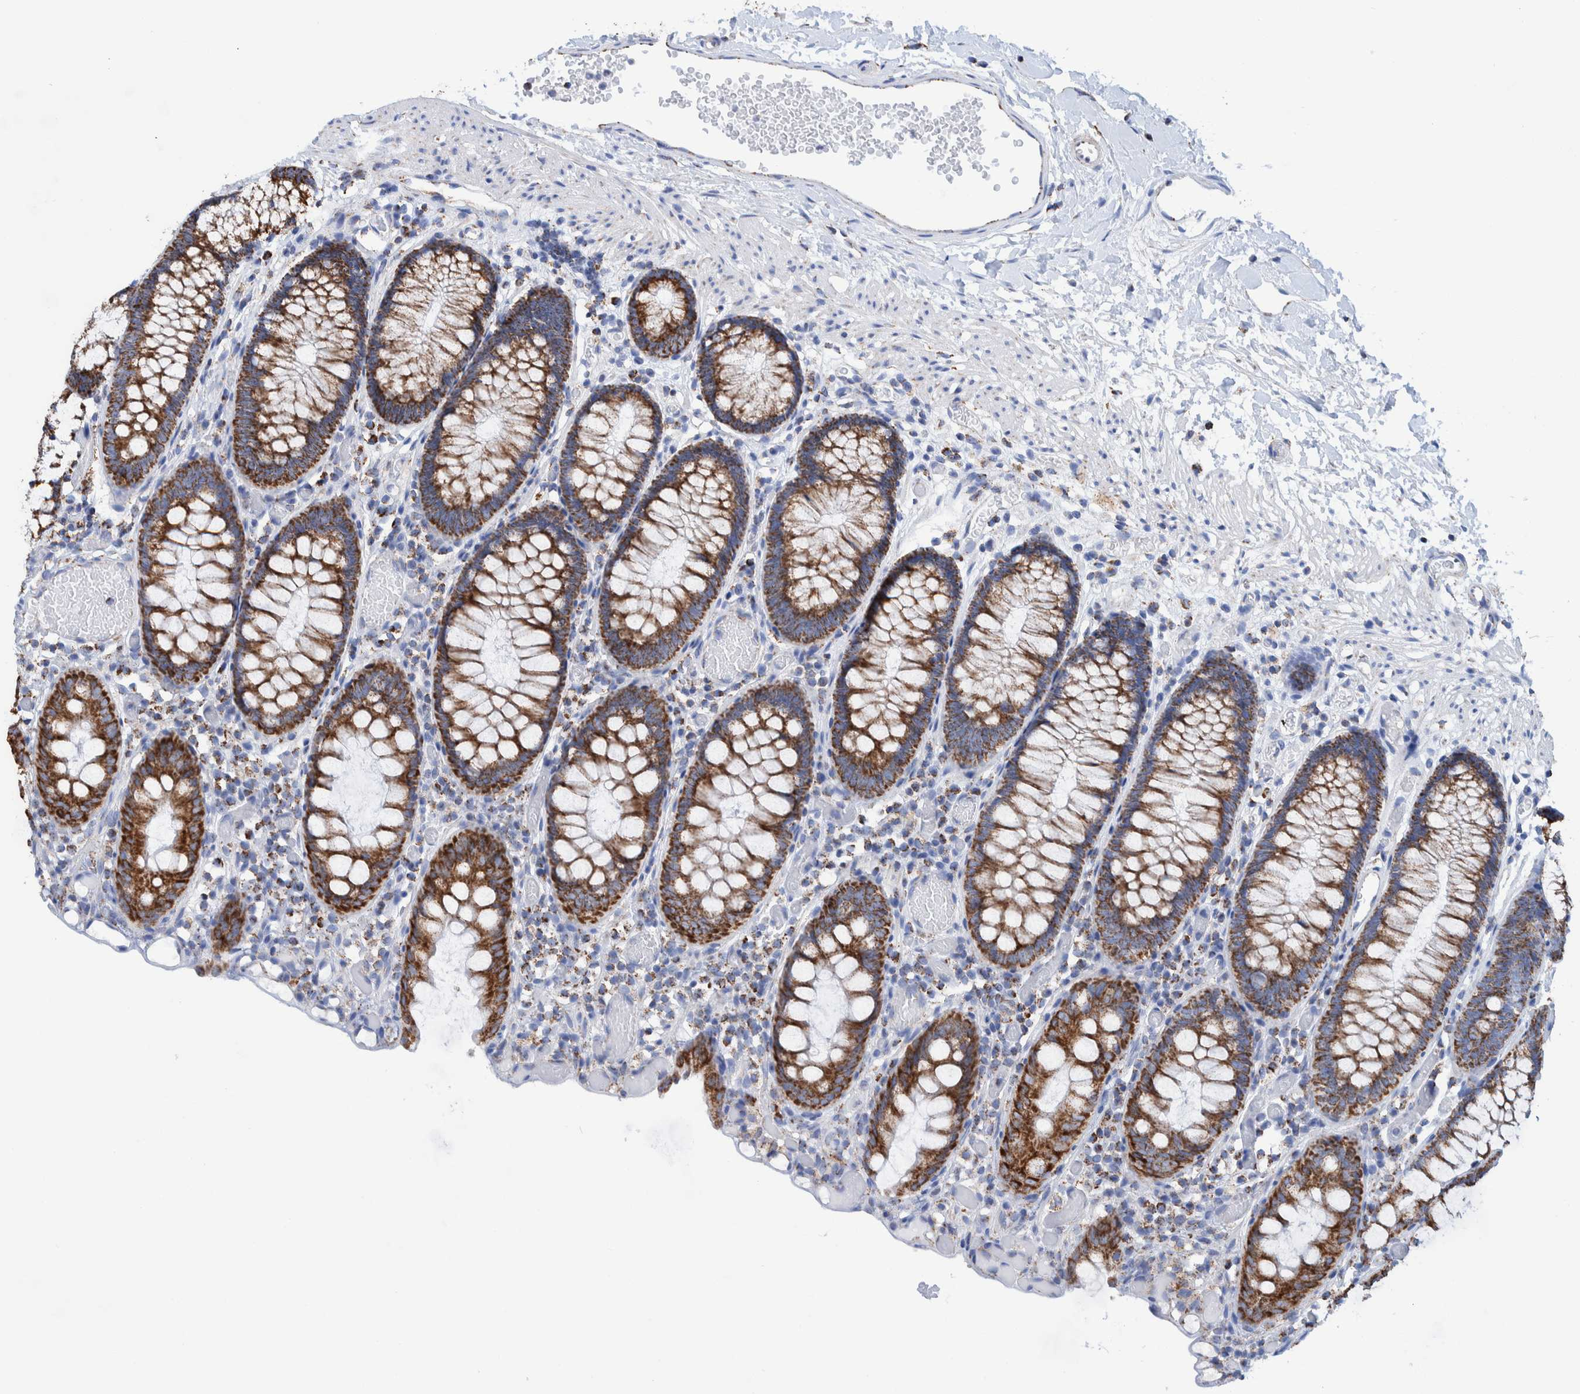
{"staining": {"intensity": "moderate", "quantity": ">75%", "location": "cytoplasmic/membranous"}, "tissue": "colon", "cell_type": "Endothelial cells", "image_type": "normal", "snomed": [{"axis": "morphology", "description": "Normal tissue, NOS"}, {"axis": "topography", "description": "Colon"}], "caption": "Protein positivity by immunohistochemistry (IHC) demonstrates moderate cytoplasmic/membranous staining in approximately >75% of endothelial cells in benign colon.", "gene": "DECR1", "patient": {"sex": "male", "age": 14}}